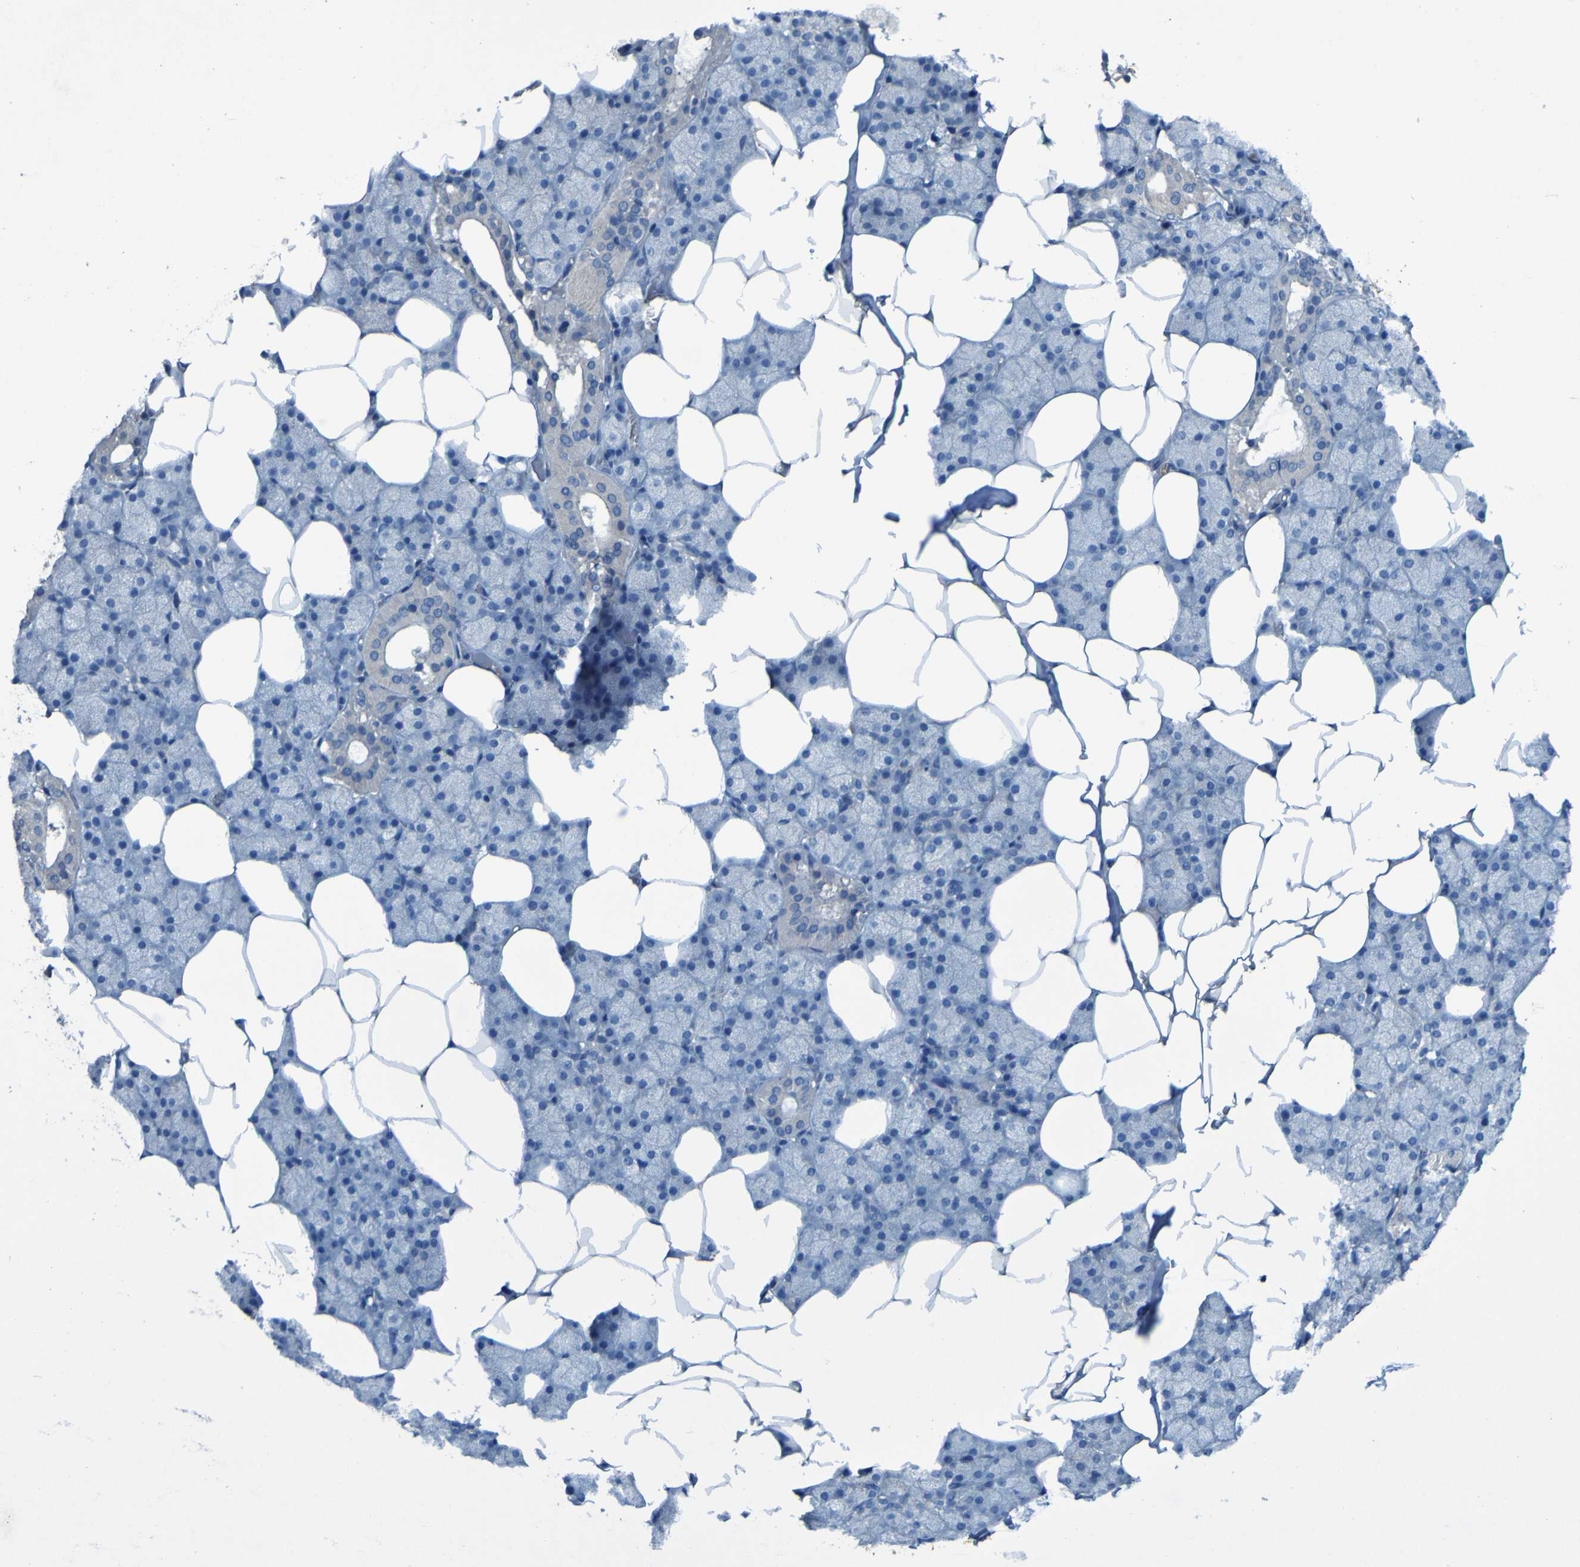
{"staining": {"intensity": "negative", "quantity": "none", "location": "none"}, "tissue": "salivary gland", "cell_type": "Glandular cells", "image_type": "normal", "snomed": [{"axis": "morphology", "description": "Normal tissue, NOS"}, {"axis": "topography", "description": "Salivary gland"}], "caption": "There is no significant positivity in glandular cells of salivary gland.", "gene": "SGK2", "patient": {"sex": "male", "age": 62}}